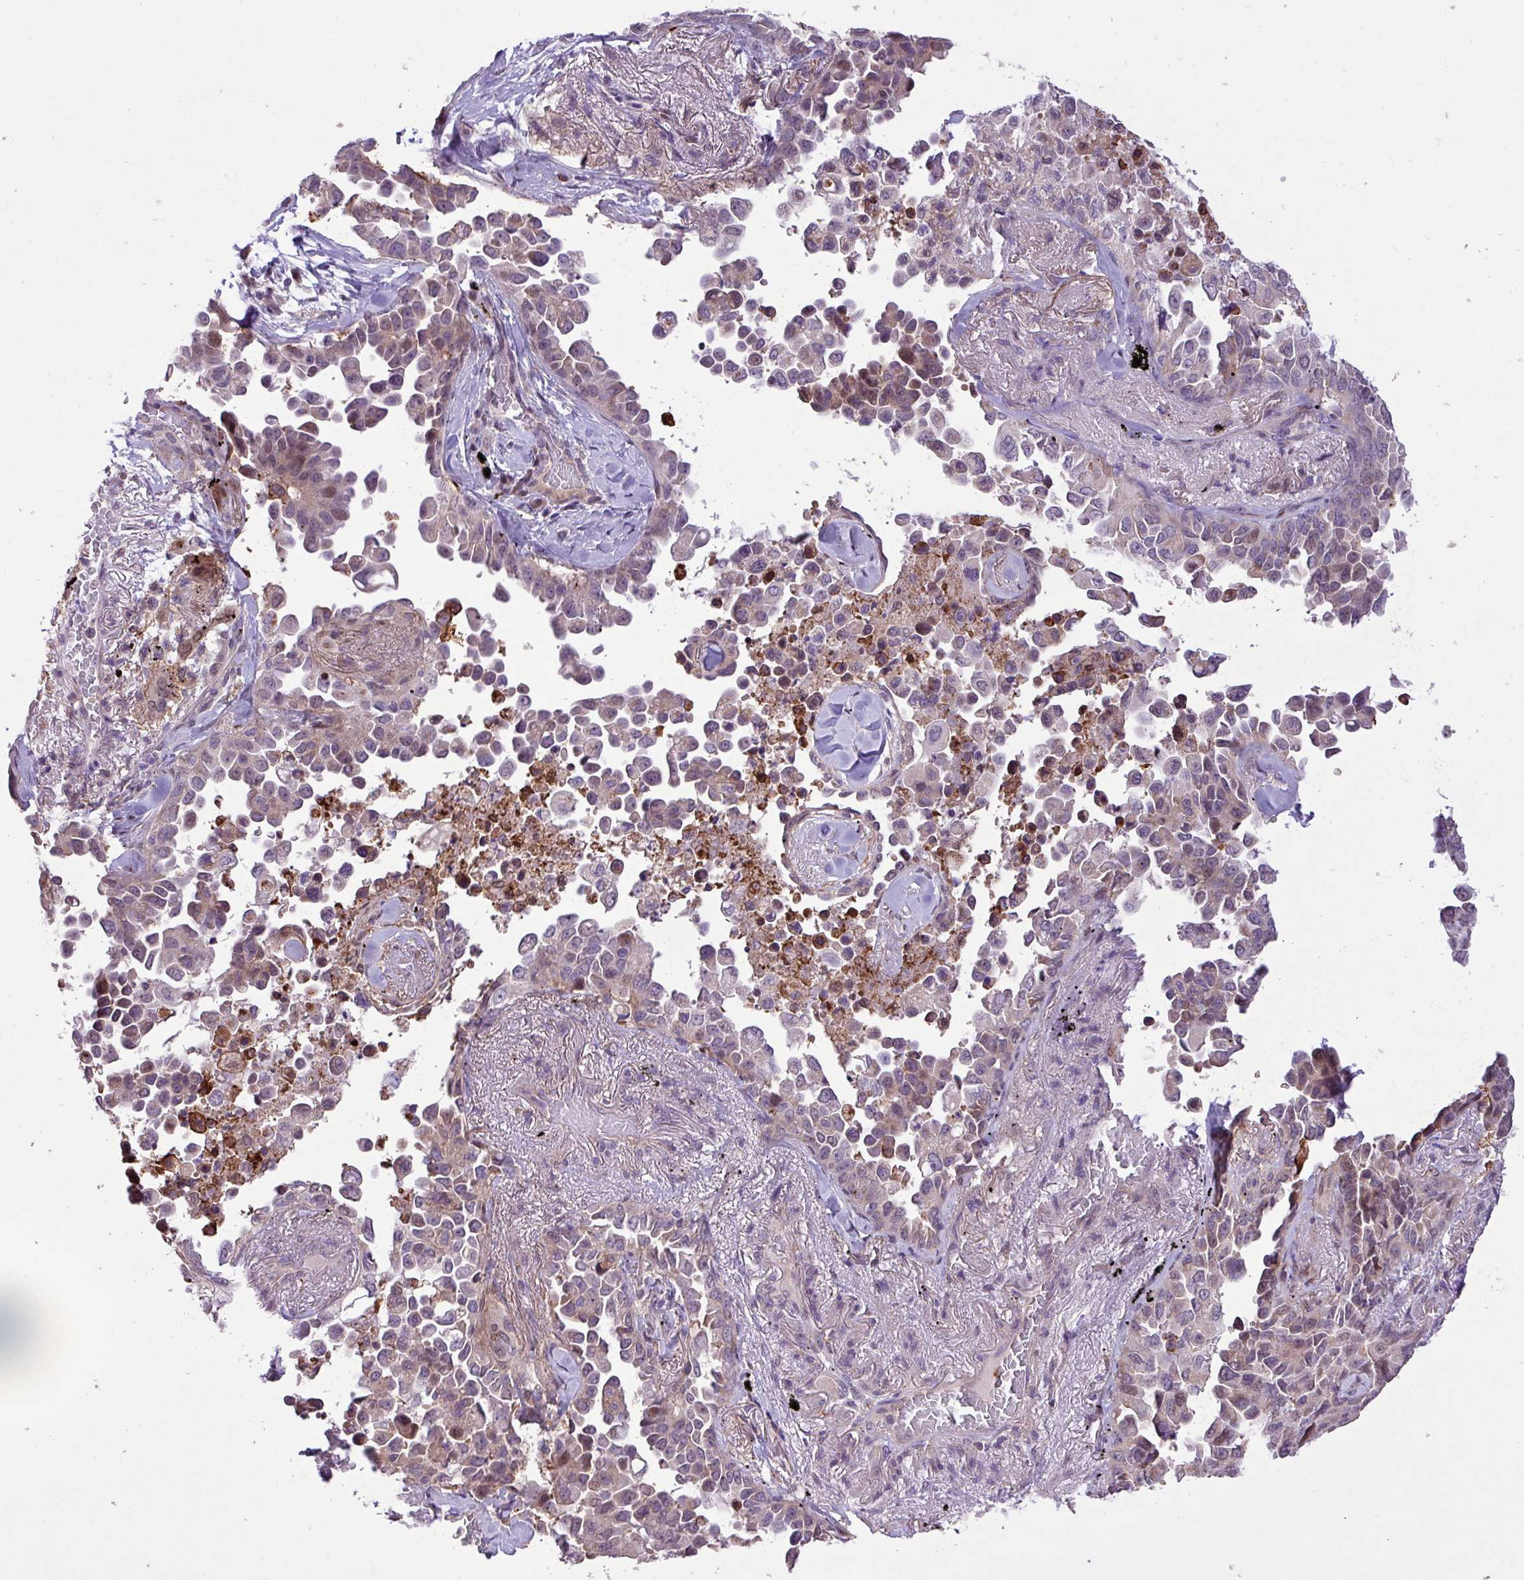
{"staining": {"intensity": "weak", "quantity": "25%-75%", "location": "cytoplasmic/membranous"}, "tissue": "lung cancer", "cell_type": "Tumor cells", "image_type": "cancer", "snomed": [{"axis": "morphology", "description": "Adenocarcinoma, NOS"}, {"axis": "topography", "description": "Lung"}], "caption": "Lung cancer stained for a protein (brown) shows weak cytoplasmic/membranous positive expression in about 25%-75% of tumor cells.", "gene": "RPP25L", "patient": {"sex": "female", "age": 67}}